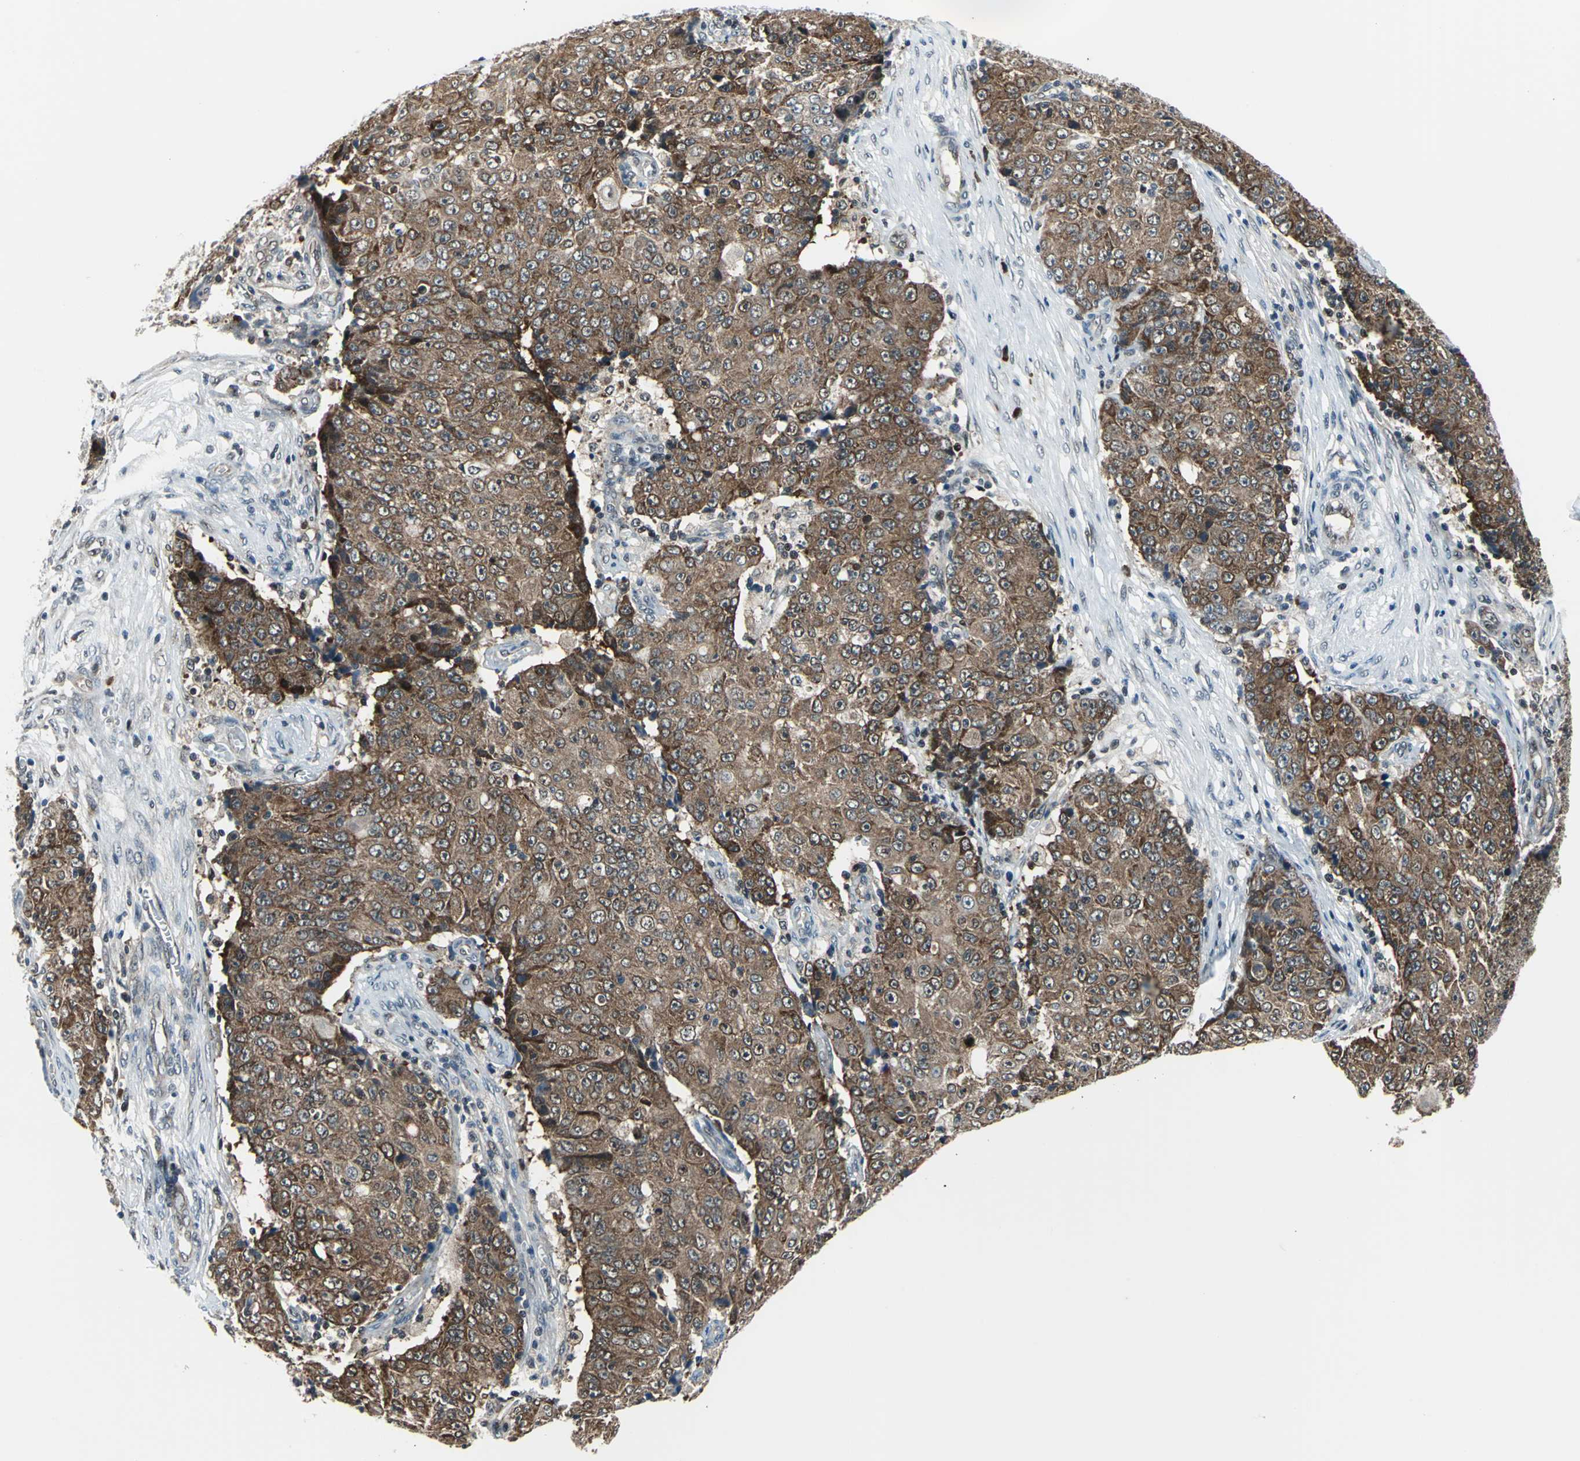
{"staining": {"intensity": "moderate", "quantity": ">75%", "location": "cytoplasmic/membranous"}, "tissue": "ovarian cancer", "cell_type": "Tumor cells", "image_type": "cancer", "snomed": [{"axis": "morphology", "description": "Carcinoma, endometroid"}, {"axis": "topography", "description": "Ovary"}], "caption": "DAB (3,3'-diaminobenzidine) immunohistochemical staining of ovarian cancer (endometroid carcinoma) demonstrates moderate cytoplasmic/membranous protein expression in approximately >75% of tumor cells.", "gene": "POLR3K", "patient": {"sex": "female", "age": 42}}